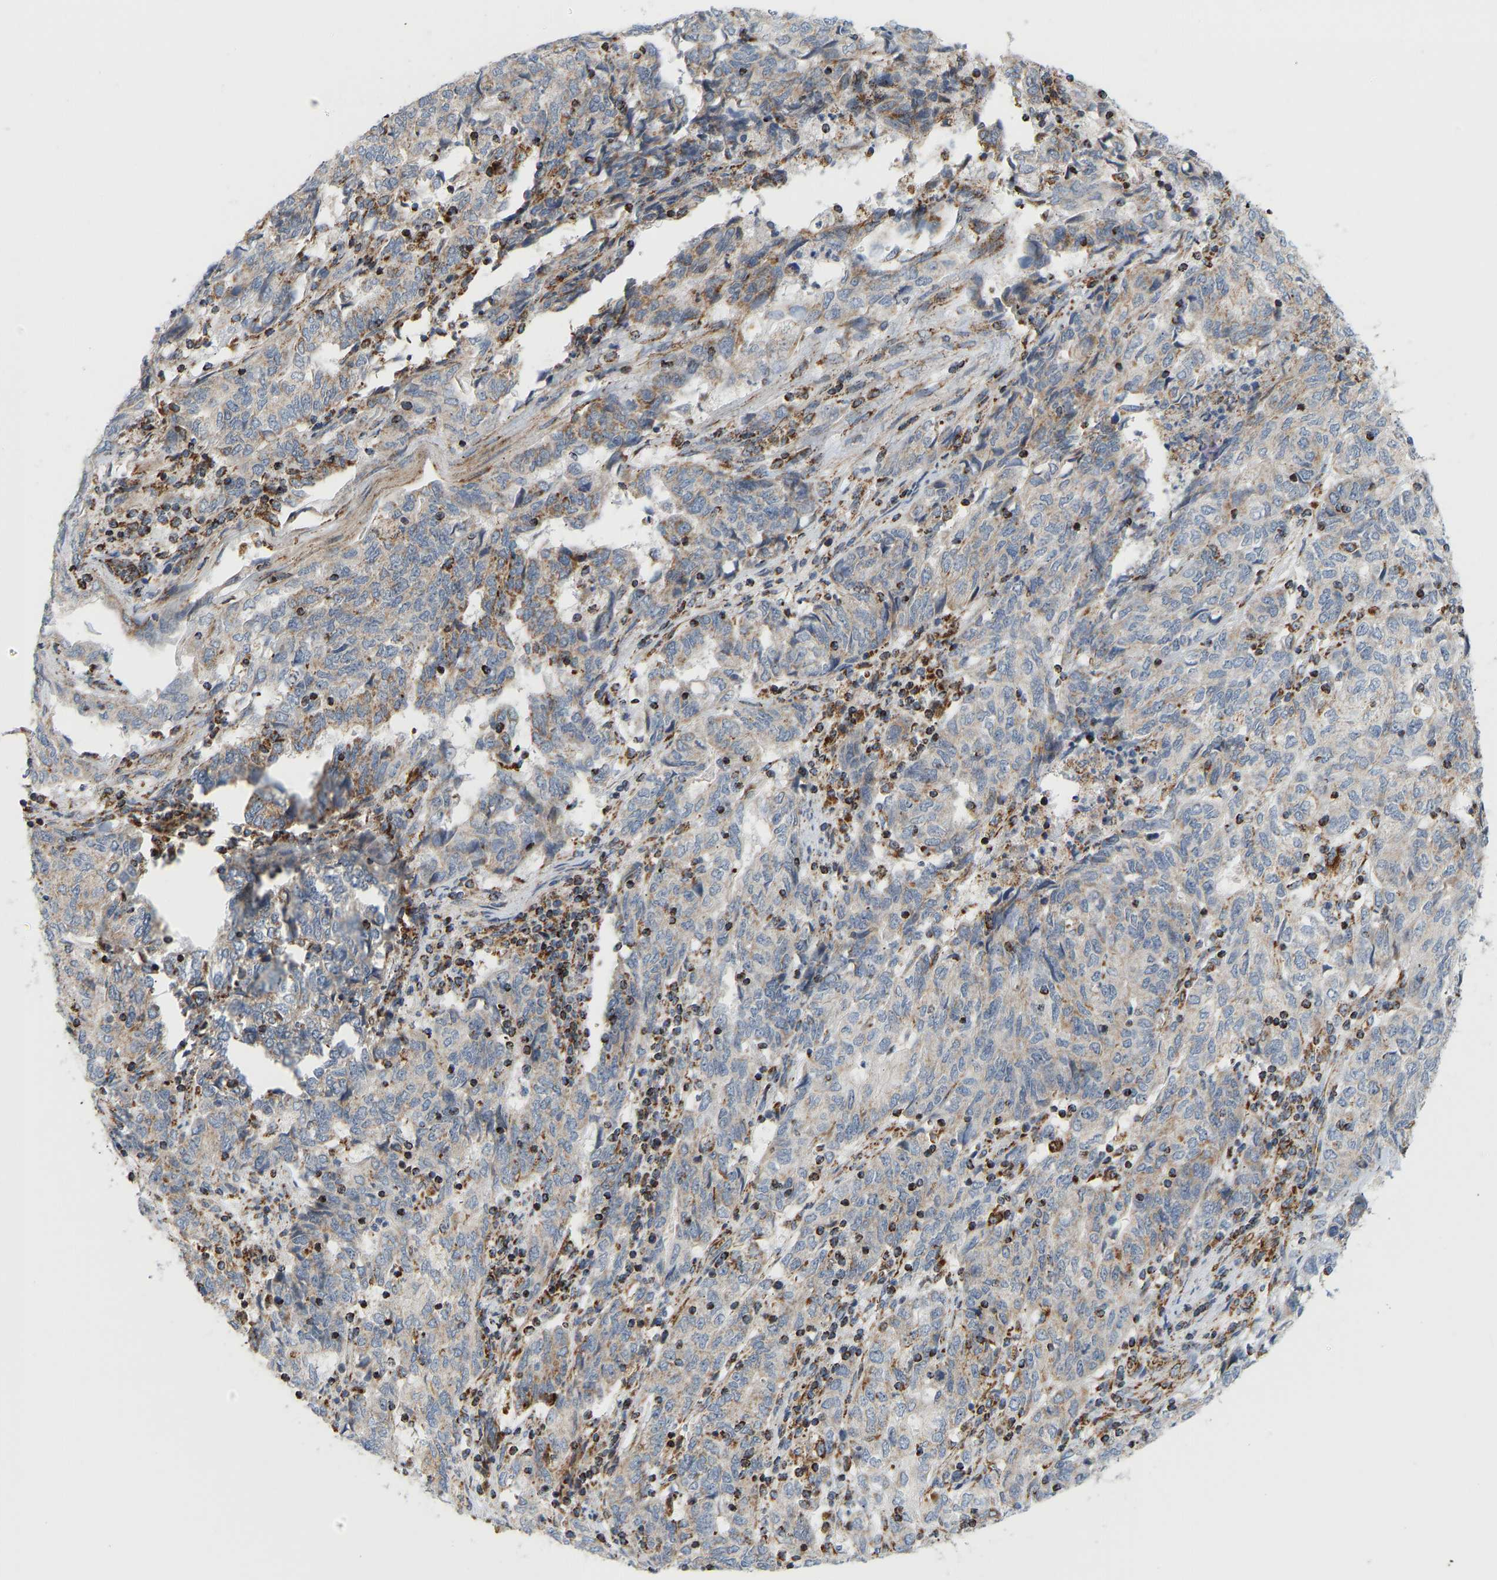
{"staining": {"intensity": "moderate", "quantity": "25%-75%", "location": "cytoplasmic/membranous"}, "tissue": "endometrial cancer", "cell_type": "Tumor cells", "image_type": "cancer", "snomed": [{"axis": "morphology", "description": "Adenocarcinoma, NOS"}, {"axis": "topography", "description": "Endometrium"}], "caption": "Endometrial cancer was stained to show a protein in brown. There is medium levels of moderate cytoplasmic/membranous expression in about 25%-75% of tumor cells.", "gene": "GPSM2", "patient": {"sex": "female", "age": 80}}